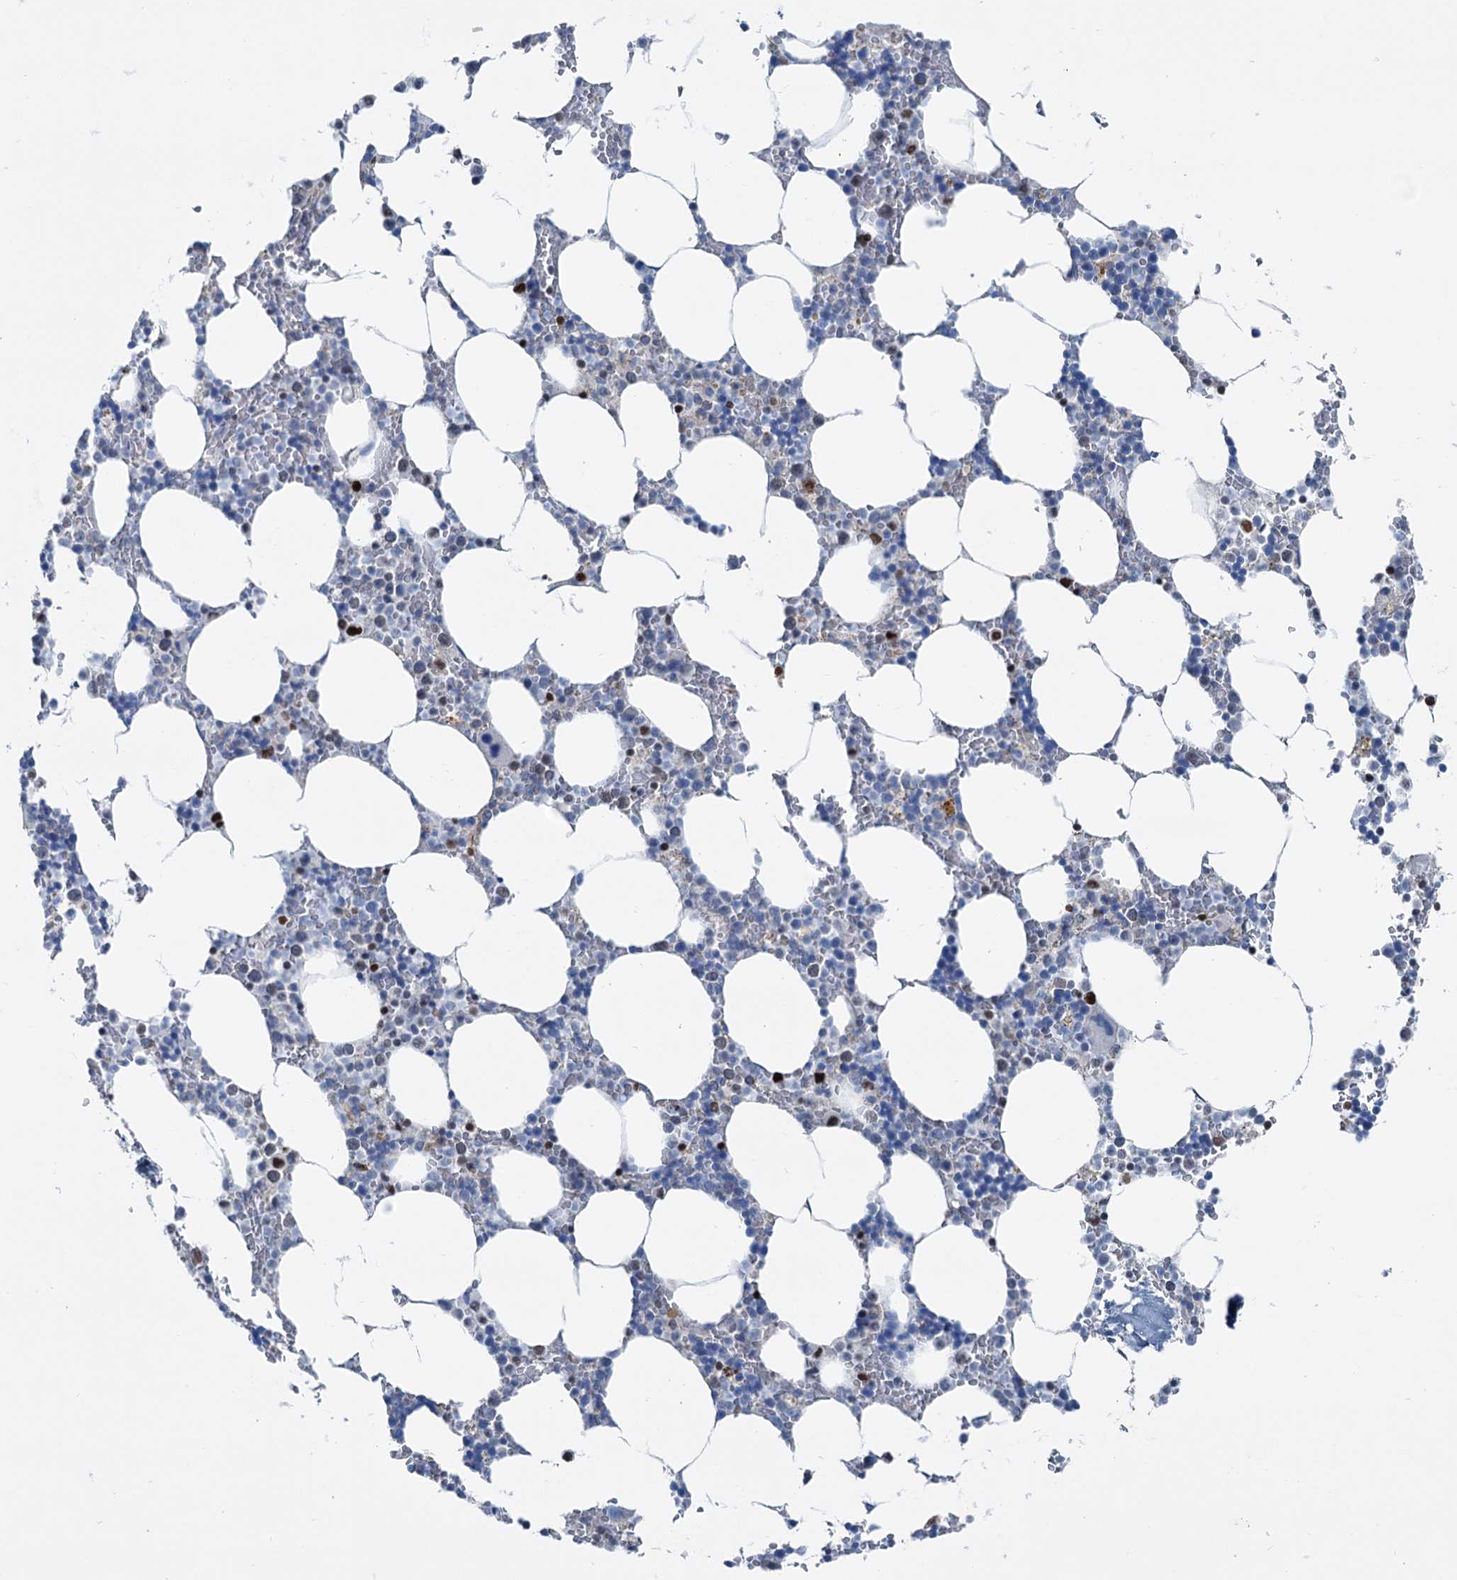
{"staining": {"intensity": "strong", "quantity": "<25%", "location": "nuclear"}, "tissue": "bone marrow", "cell_type": "Hematopoietic cells", "image_type": "normal", "snomed": [{"axis": "morphology", "description": "Normal tissue, NOS"}, {"axis": "topography", "description": "Bone marrow"}], "caption": "Hematopoietic cells display strong nuclear positivity in about <25% of cells in unremarkable bone marrow.", "gene": "ELP4", "patient": {"sex": "male", "age": 70}}